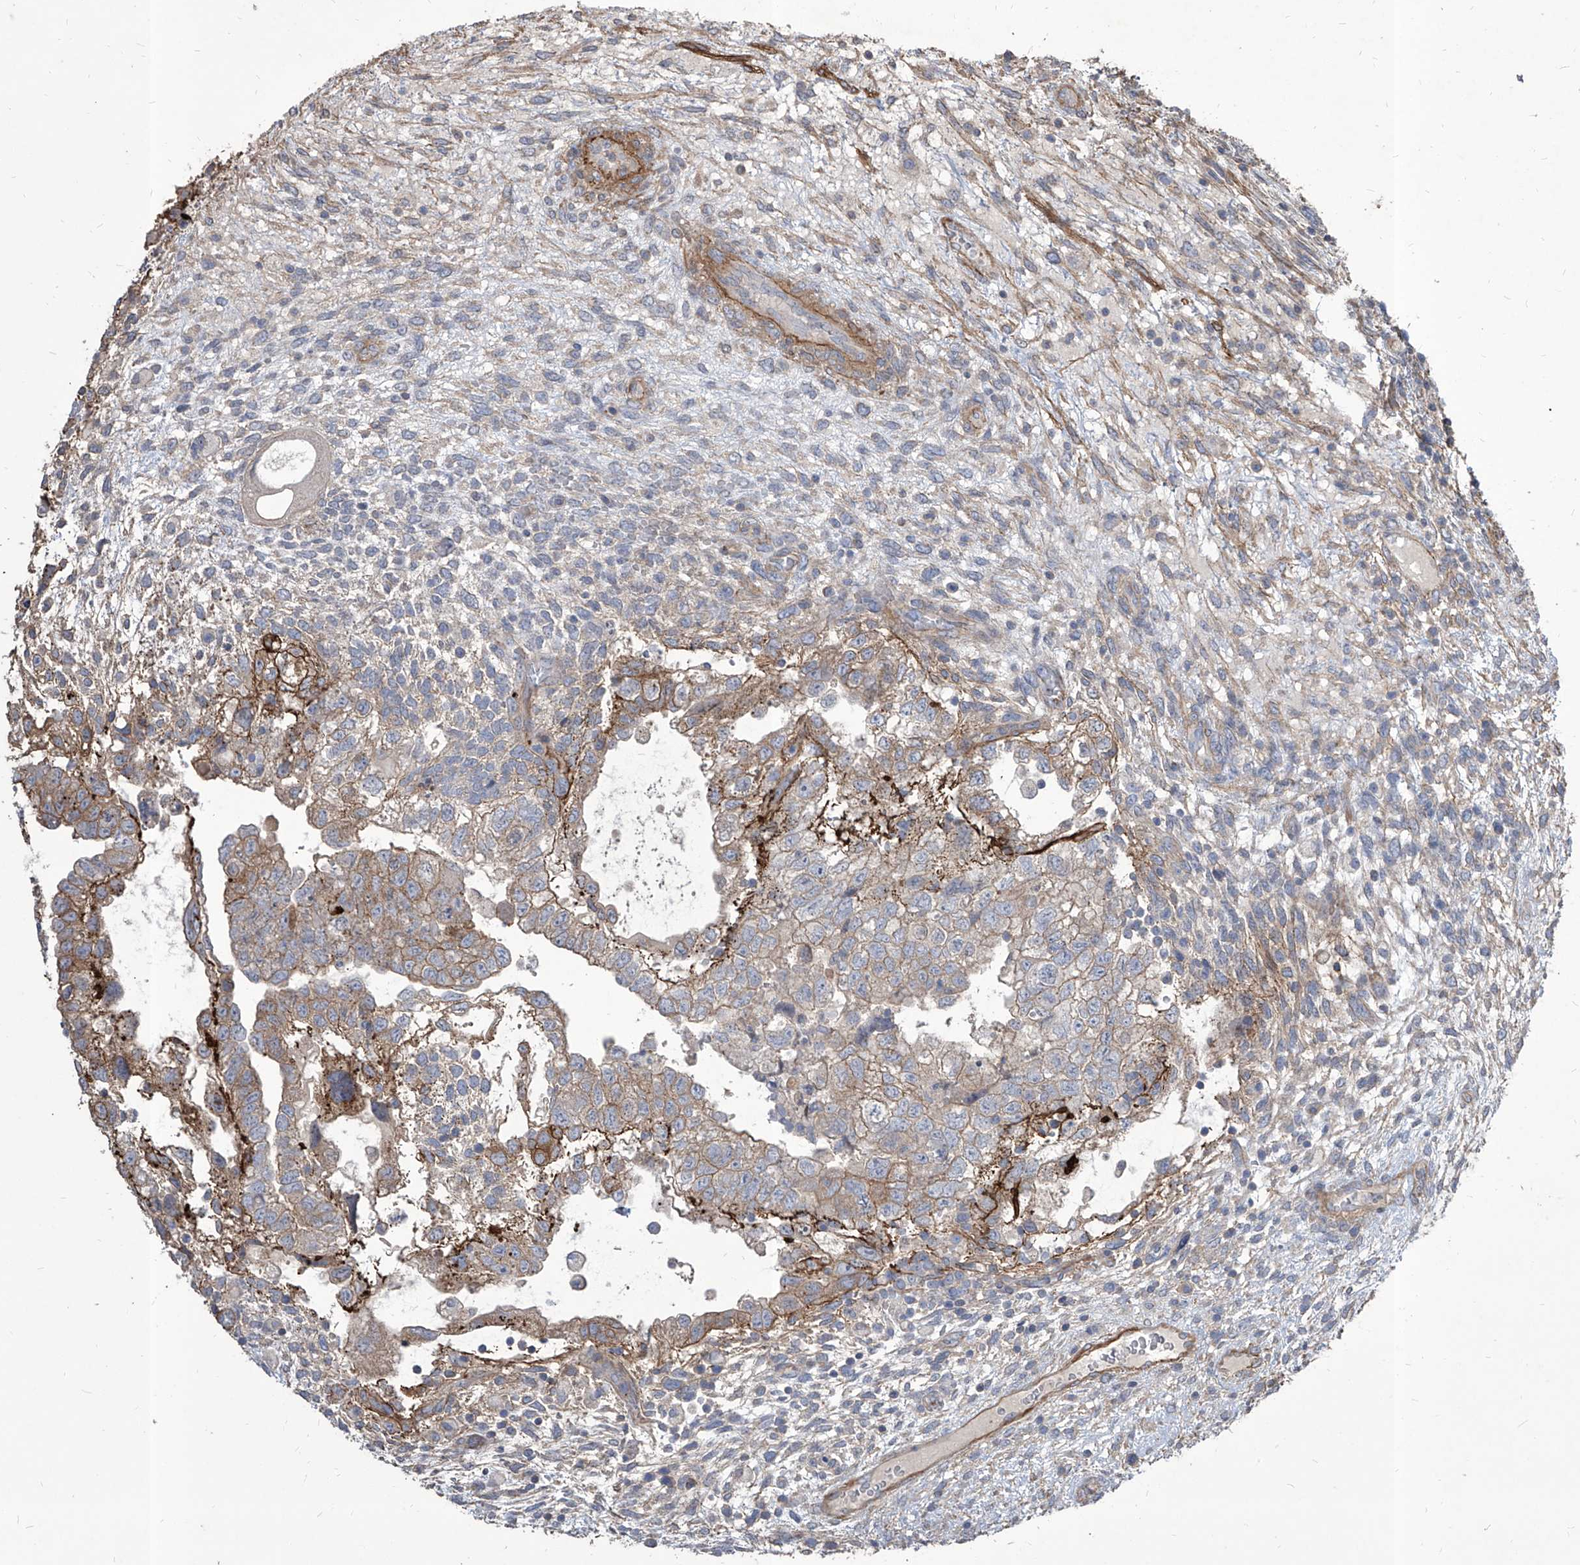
{"staining": {"intensity": "moderate", "quantity": "<25%", "location": "cytoplasmic/membranous"}, "tissue": "testis cancer", "cell_type": "Tumor cells", "image_type": "cancer", "snomed": [{"axis": "morphology", "description": "Carcinoma, Embryonal, NOS"}, {"axis": "topography", "description": "Testis"}], "caption": "The histopathology image exhibits staining of testis cancer, revealing moderate cytoplasmic/membranous protein expression (brown color) within tumor cells.", "gene": "FAM83B", "patient": {"sex": "male", "age": 37}}